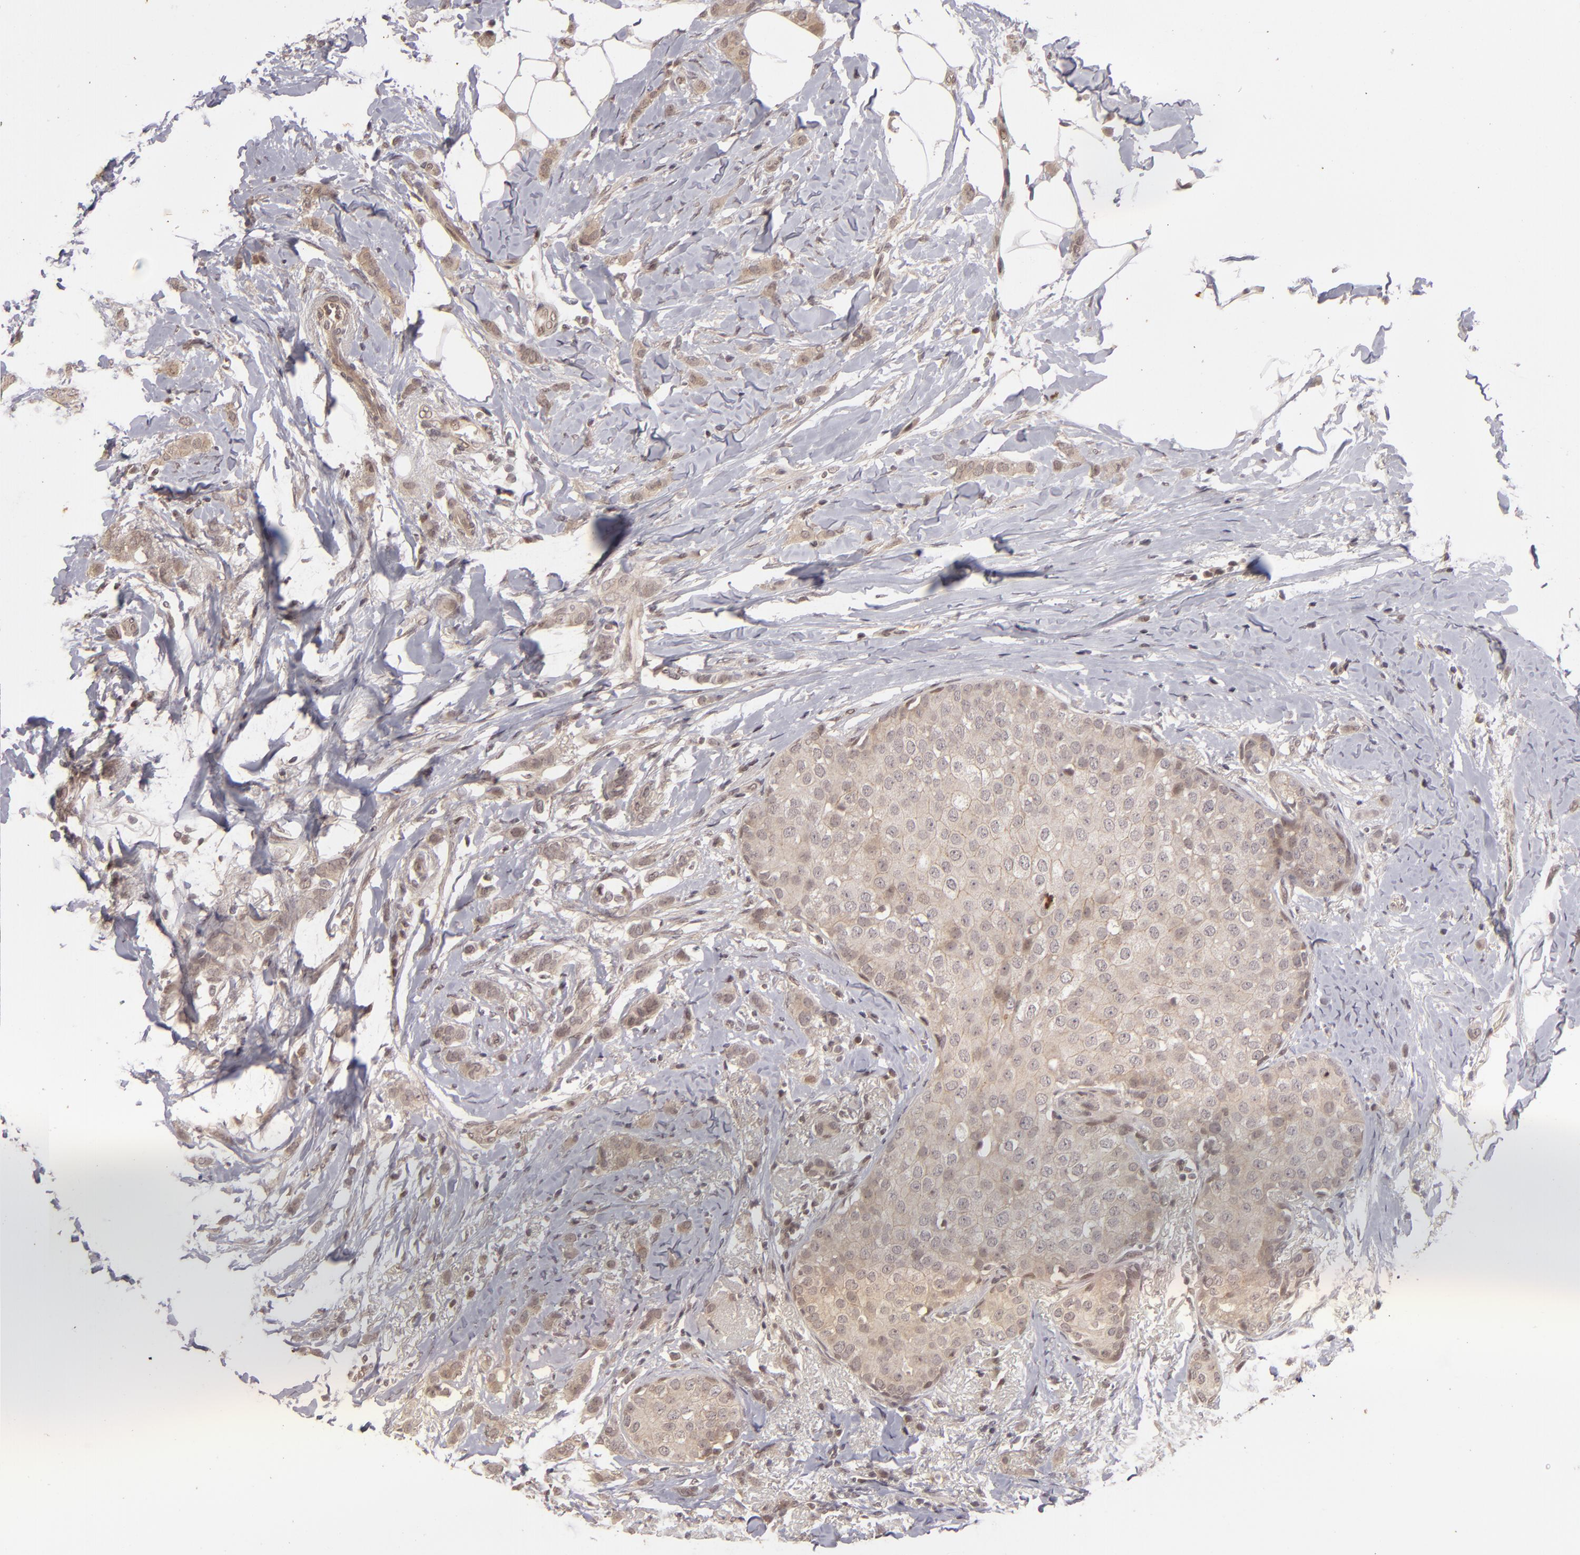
{"staining": {"intensity": "weak", "quantity": ">75%", "location": "cytoplasmic/membranous"}, "tissue": "breast cancer", "cell_type": "Tumor cells", "image_type": "cancer", "snomed": [{"axis": "morphology", "description": "Lobular carcinoma"}, {"axis": "topography", "description": "Breast"}], "caption": "Immunohistochemistry staining of breast cancer (lobular carcinoma), which exhibits low levels of weak cytoplasmic/membranous staining in approximately >75% of tumor cells indicating weak cytoplasmic/membranous protein expression. The staining was performed using DAB (brown) for protein detection and nuclei were counterstained in hematoxylin (blue).", "gene": "DFFA", "patient": {"sex": "female", "age": 55}}